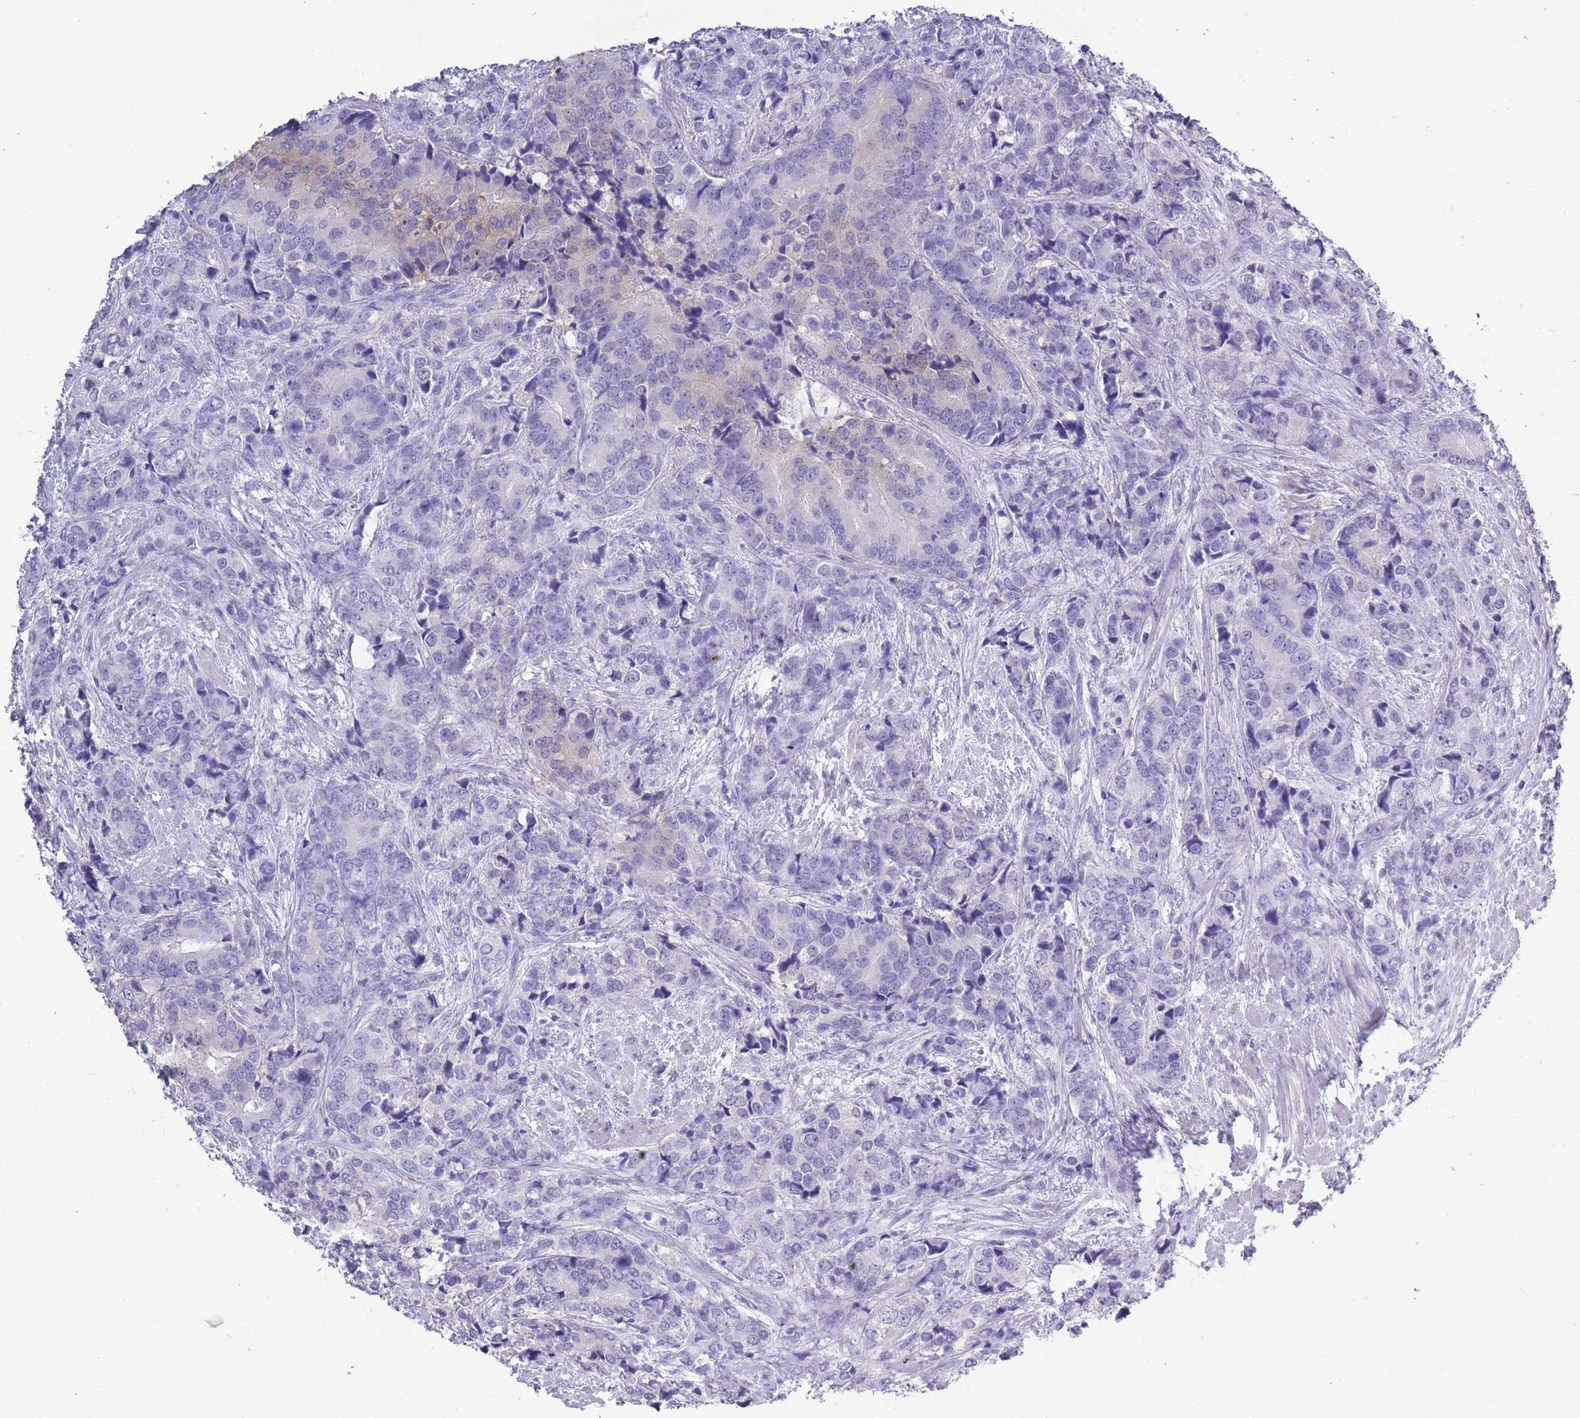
{"staining": {"intensity": "negative", "quantity": "none", "location": "none"}, "tissue": "prostate cancer", "cell_type": "Tumor cells", "image_type": "cancer", "snomed": [{"axis": "morphology", "description": "Adenocarcinoma, High grade"}, {"axis": "topography", "description": "Prostate"}], "caption": "Tumor cells show no significant protein staining in prostate adenocarcinoma (high-grade).", "gene": "OR7C1", "patient": {"sex": "male", "age": 62}}